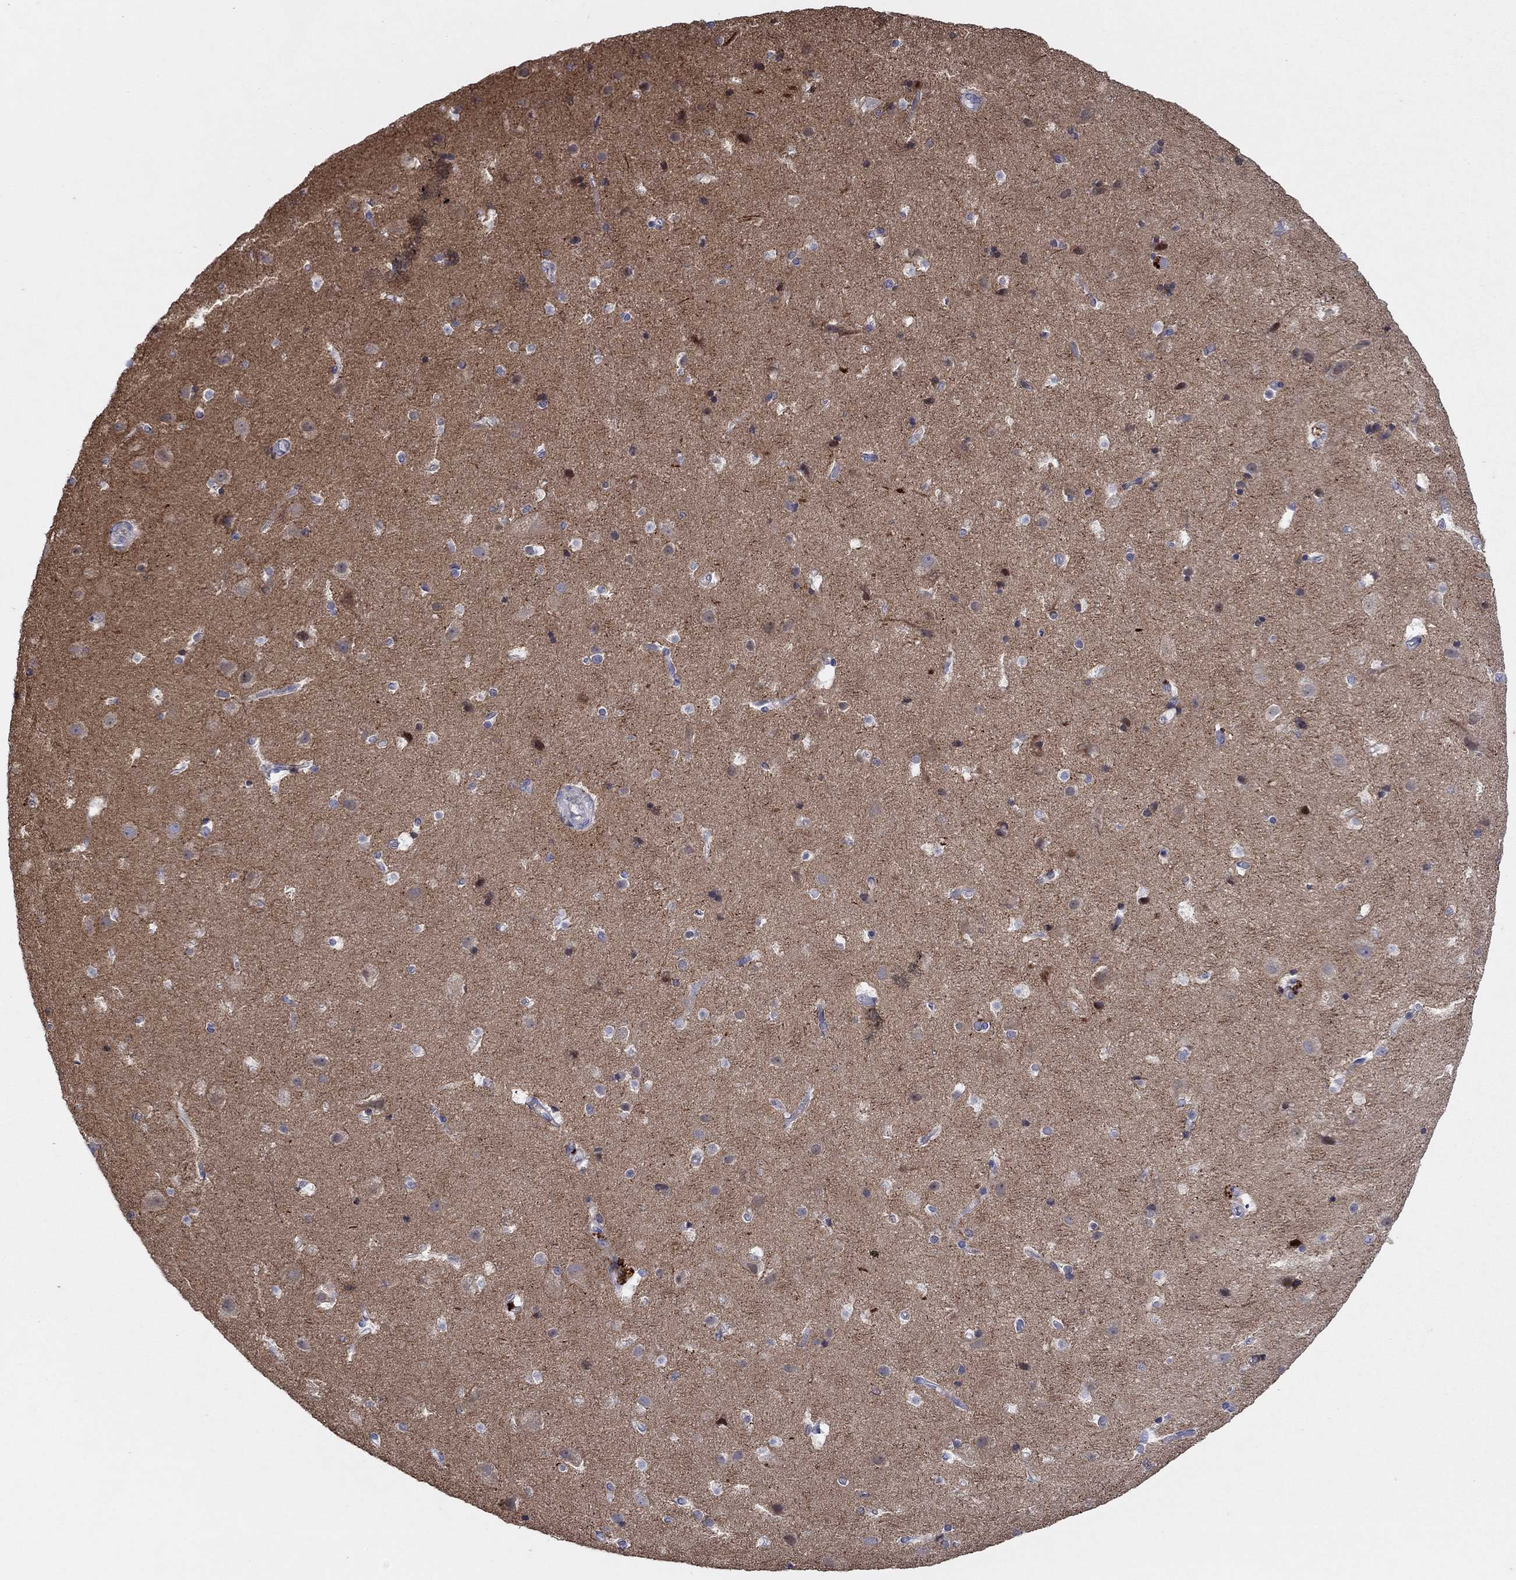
{"staining": {"intensity": "strong", "quantity": "<25%", "location": "cytoplasmic/membranous"}, "tissue": "cerebral cortex", "cell_type": "Endothelial cells", "image_type": "normal", "snomed": [{"axis": "morphology", "description": "Normal tissue, NOS"}, {"axis": "topography", "description": "Cerebral cortex"}], "caption": "Cerebral cortex stained for a protein (brown) shows strong cytoplasmic/membranous positive staining in approximately <25% of endothelial cells.", "gene": "PLCL2", "patient": {"sex": "female", "age": 52}}